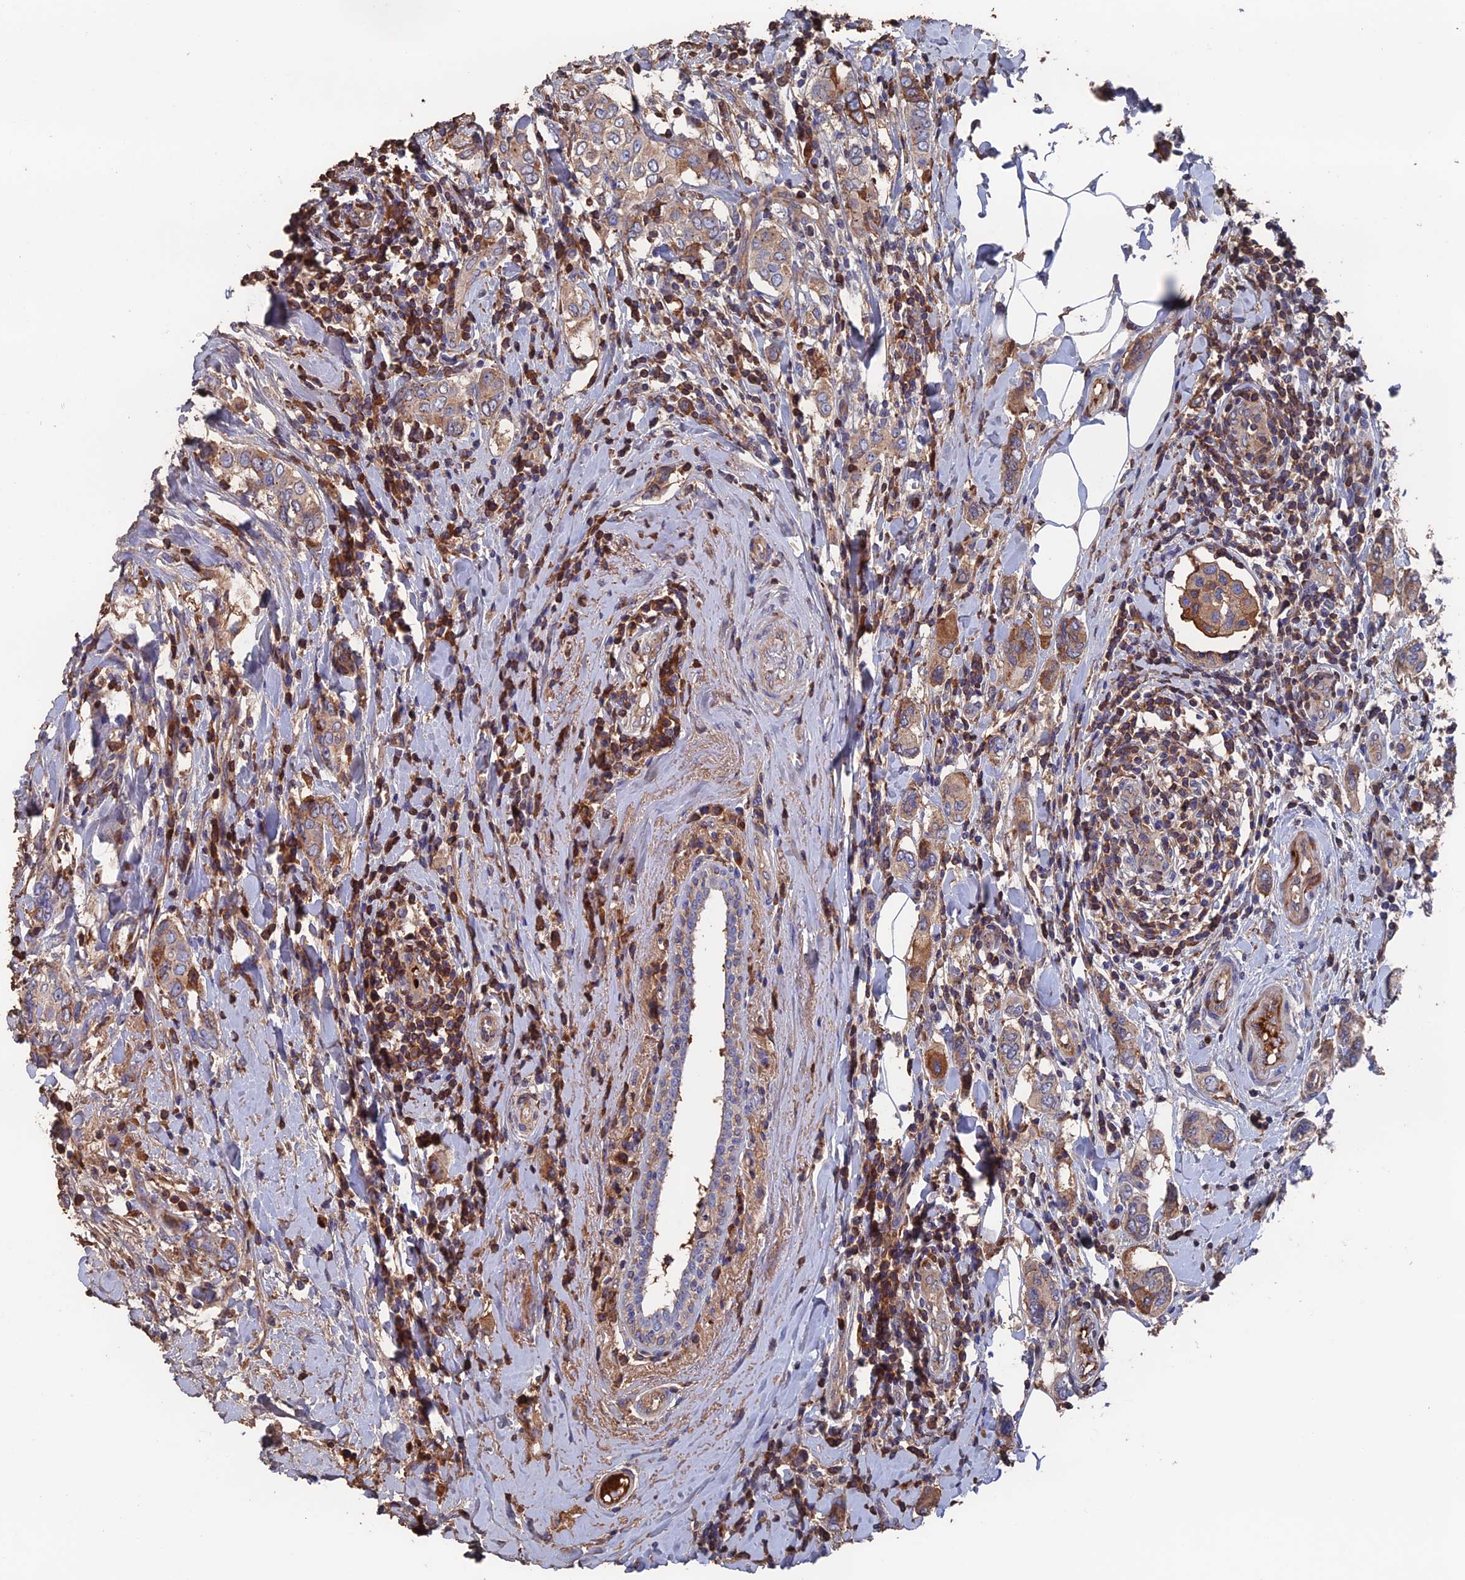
{"staining": {"intensity": "moderate", "quantity": "25%-75%", "location": "cytoplasmic/membranous"}, "tissue": "breast cancer", "cell_type": "Tumor cells", "image_type": "cancer", "snomed": [{"axis": "morphology", "description": "Lobular carcinoma"}, {"axis": "topography", "description": "Breast"}], "caption": "Immunohistochemistry histopathology image of lobular carcinoma (breast) stained for a protein (brown), which exhibits medium levels of moderate cytoplasmic/membranous expression in about 25%-75% of tumor cells.", "gene": "HPF1", "patient": {"sex": "female", "age": 51}}